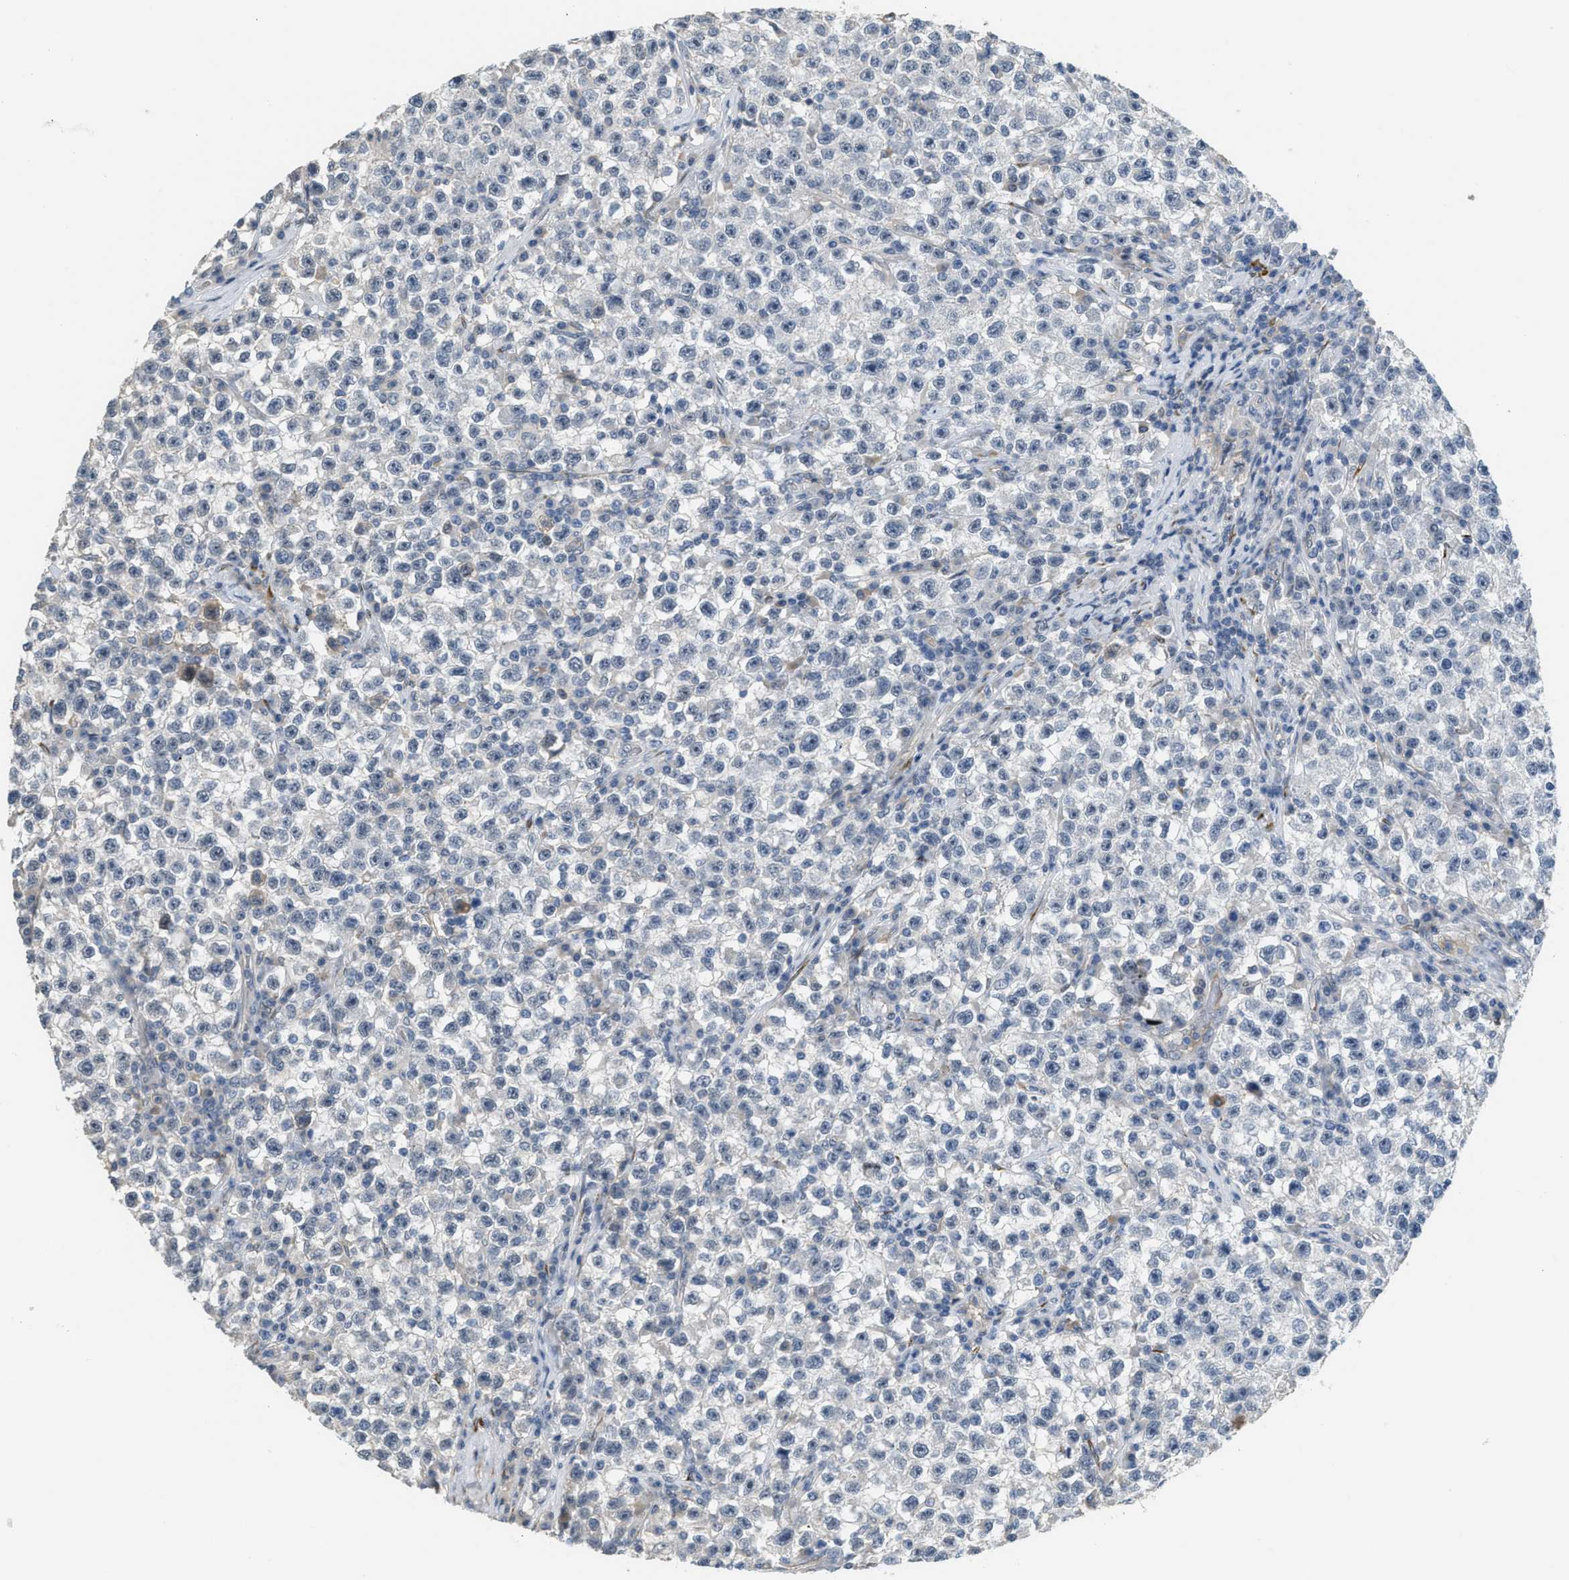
{"staining": {"intensity": "negative", "quantity": "none", "location": "none"}, "tissue": "testis cancer", "cell_type": "Tumor cells", "image_type": "cancer", "snomed": [{"axis": "morphology", "description": "Seminoma, NOS"}, {"axis": "topography", "description": "Testis"}], "caption": "Immunohistochemical staining of testis cancer (seminoma) reveals no significant expression in tumor cells.", "gene": "TMEM154", "patient": {"sex": "male", "age": 22}}